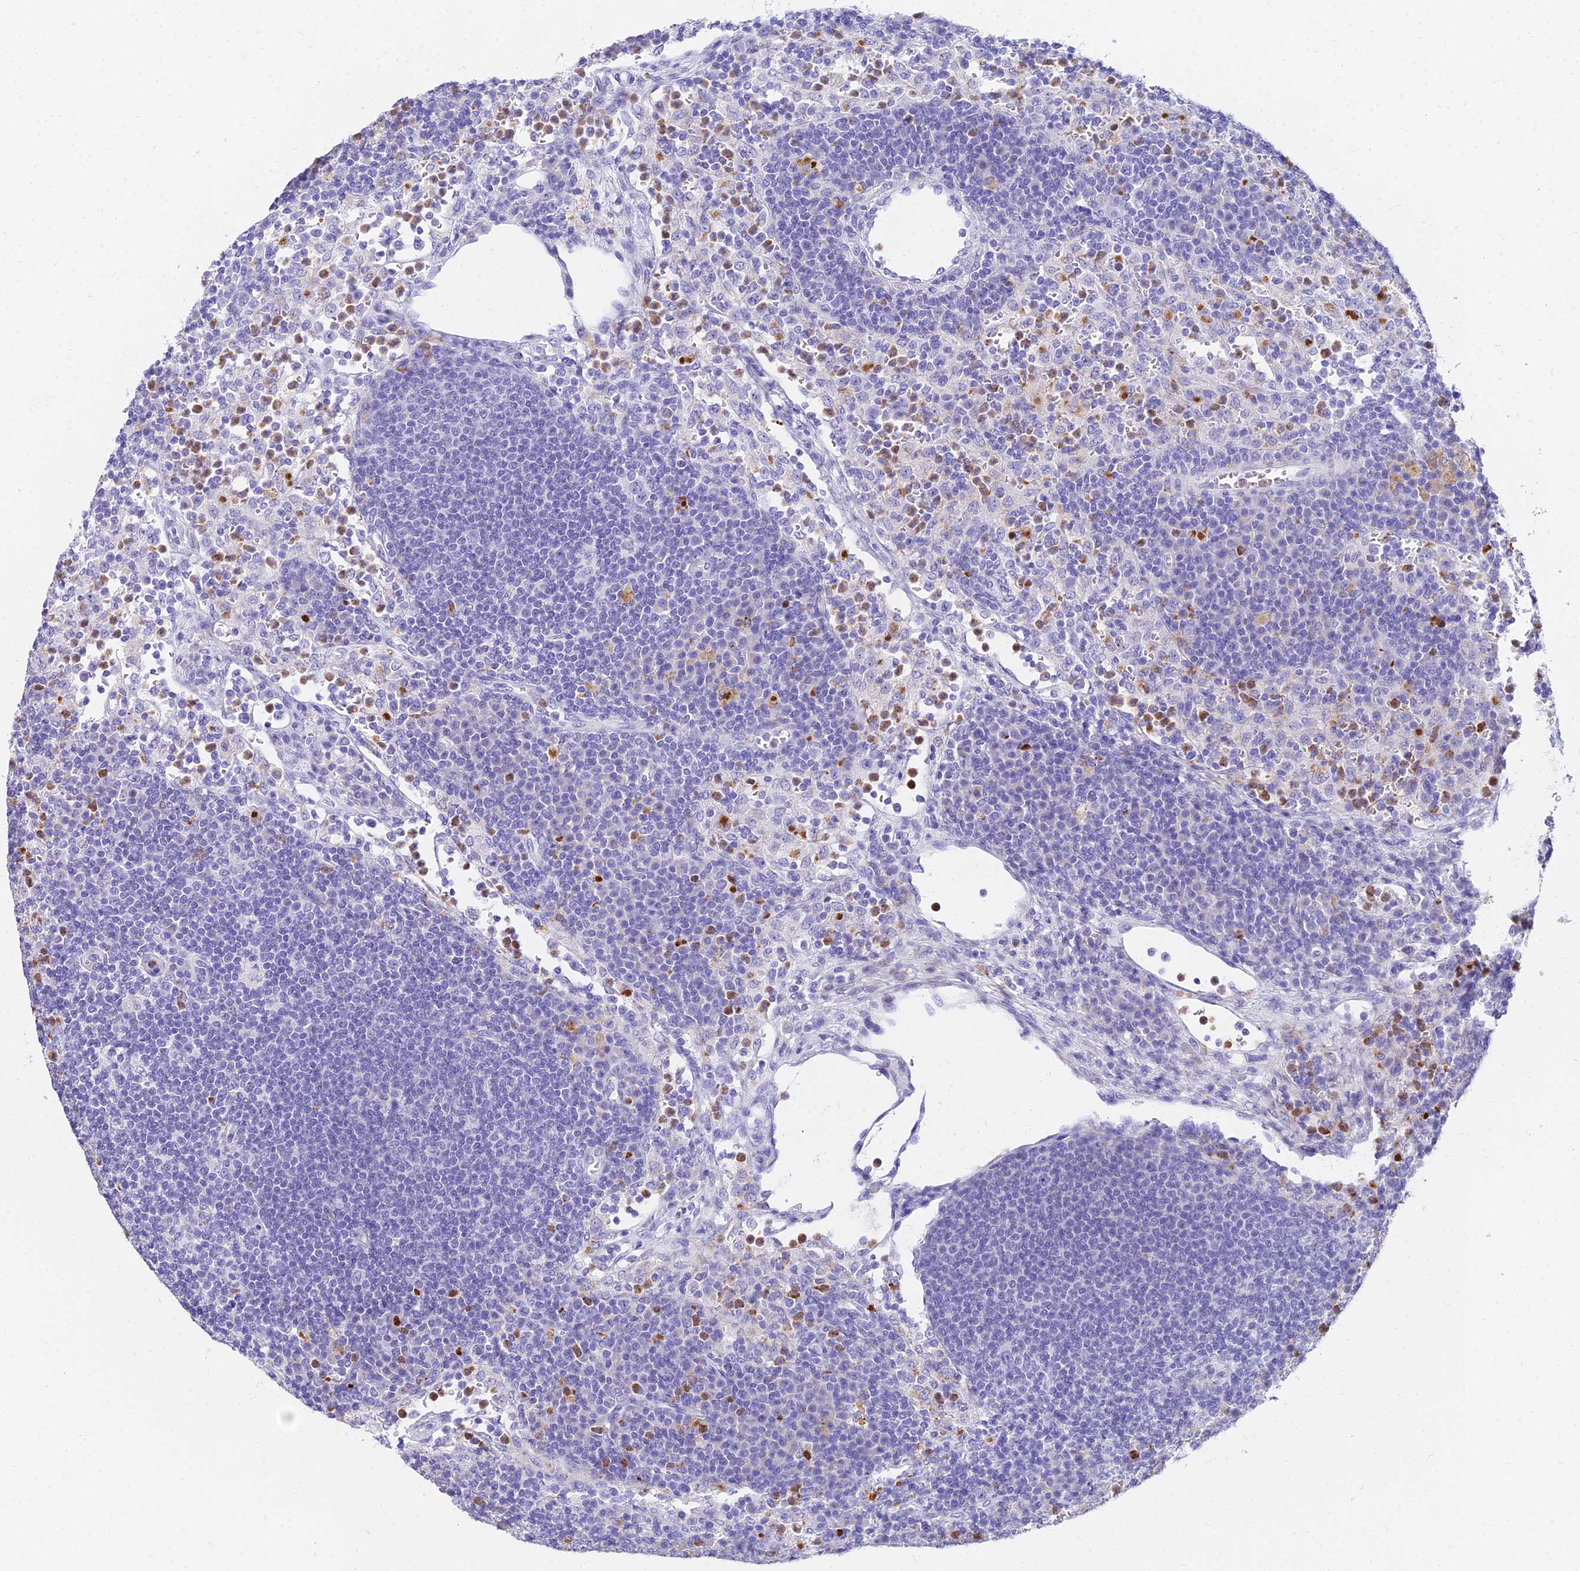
{"staining": {"intensity": "negative", "quantity": "none", "location": "none"}, "tissue": "lymph node", "cell_type": "Non-germinal center cells", "image_type": "normal", "snomed": [{"axis": "morphology", "description": "Normal tissue, NOS"}, {"axis": "topography", "description": "Lymph node"}], "caption": "IHC histopathology image of unremarkable lymph node: lymph node stained with DAB (3,3'-diaminobenzidine) displays no significant protein staining in non-germinal center cells. The staining is performed using DAB (3,3'-diaminobenzidine) brown chromogen with nuclei counter-stained in using hematoxylin.", "gene": "VWC2L", "patient": {"sex": "female", "age": 70}}